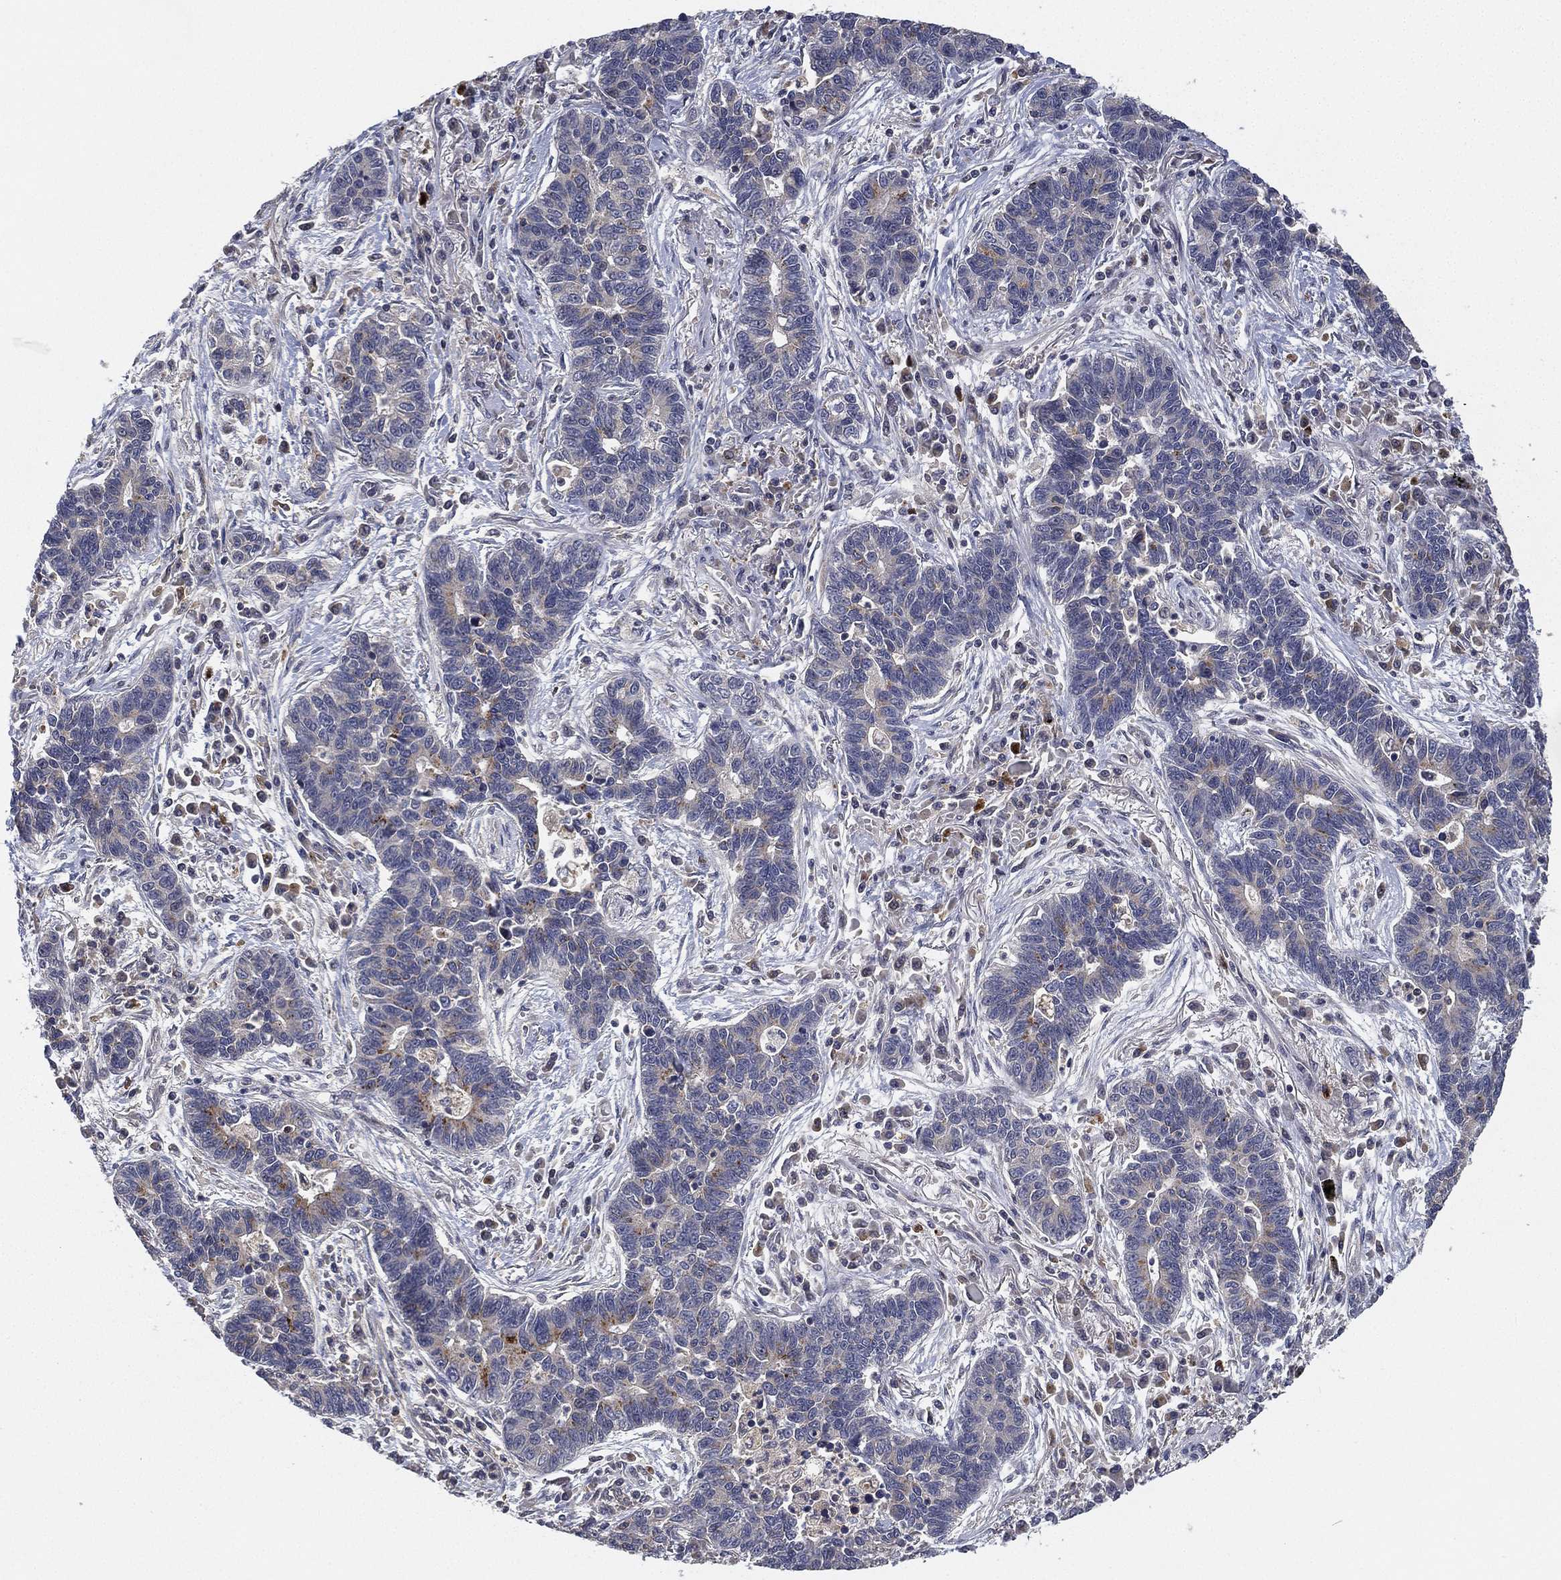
{"staining": {"intensity": "negative", "quantity": "none", "location": "none"}, "tissue": "lung cancer", "cell_type": "Tumor cells", "image_type": "cancer", "snomed": [{"axis": "morphology", "description": "Adenocarcinoma, NOS"}, {"axis": "topography", "description": "Lung"}], "caption": "Immunohistochemistry histopathology image of human lung cancer (adenocarcinoma) stained for a protein (brown), which demonstrates no expression in tumor cells.", "gene": "CFAP251", "patient": {"sex": "female", "age": 57}}